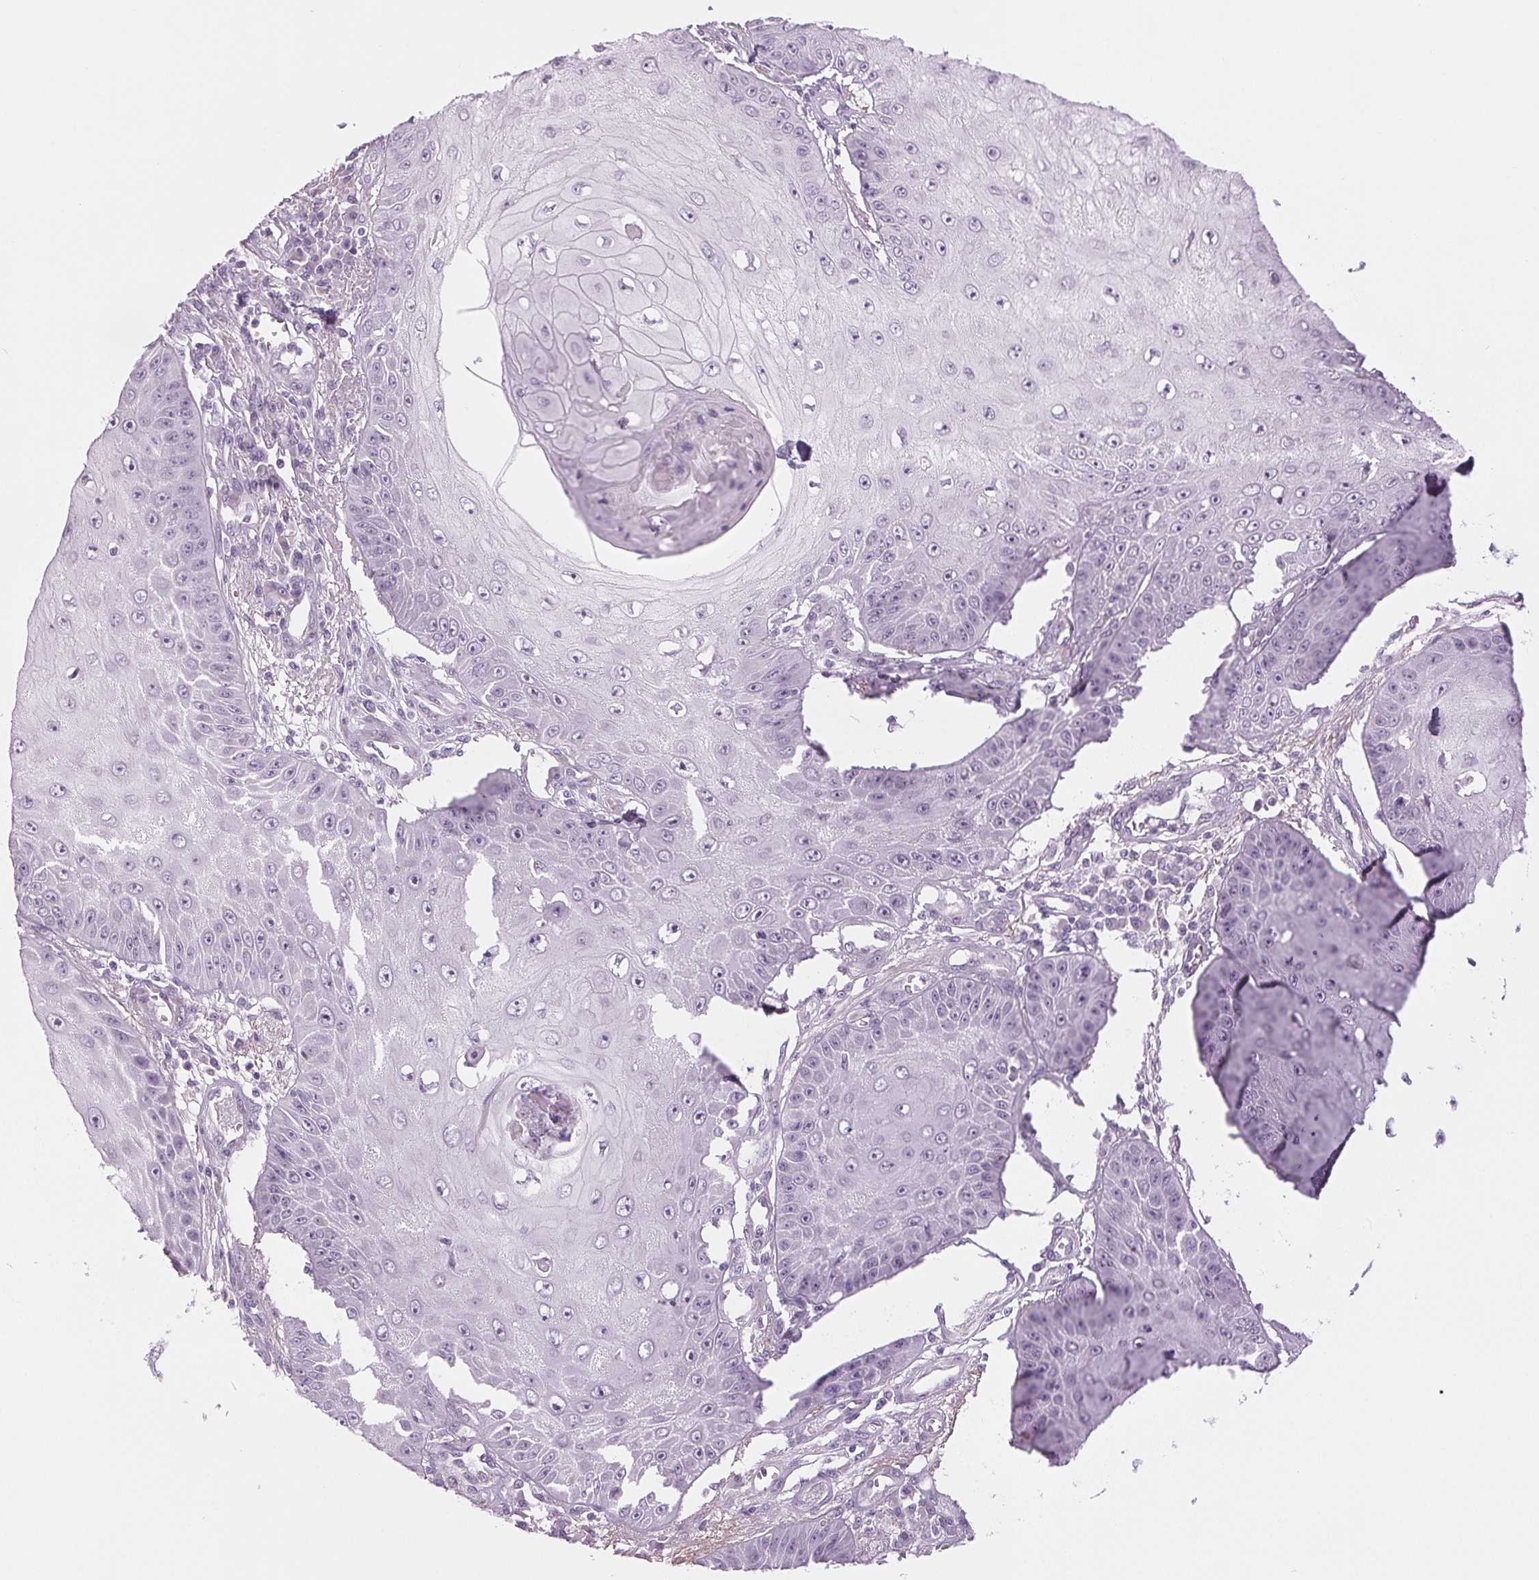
{"staining": {"intensity": "negative", "quantity": "none", "location": "none"}, "tissue": "skin cancer", "cell_type": "Tumor cells", "image_type": "cancer", "snomed": [{"axis": "morphology", "description": "Squamous cell carcinoma, NOS"}, {"axis": "topography", "description": "Skin"}], "caption": "Squamous cell carcinoma (skin) stained for a protein using IHC exhibits no positivity tumor cells.", "gene": "DNAJC6", "patient": {"sex": "male", "age": 70}}